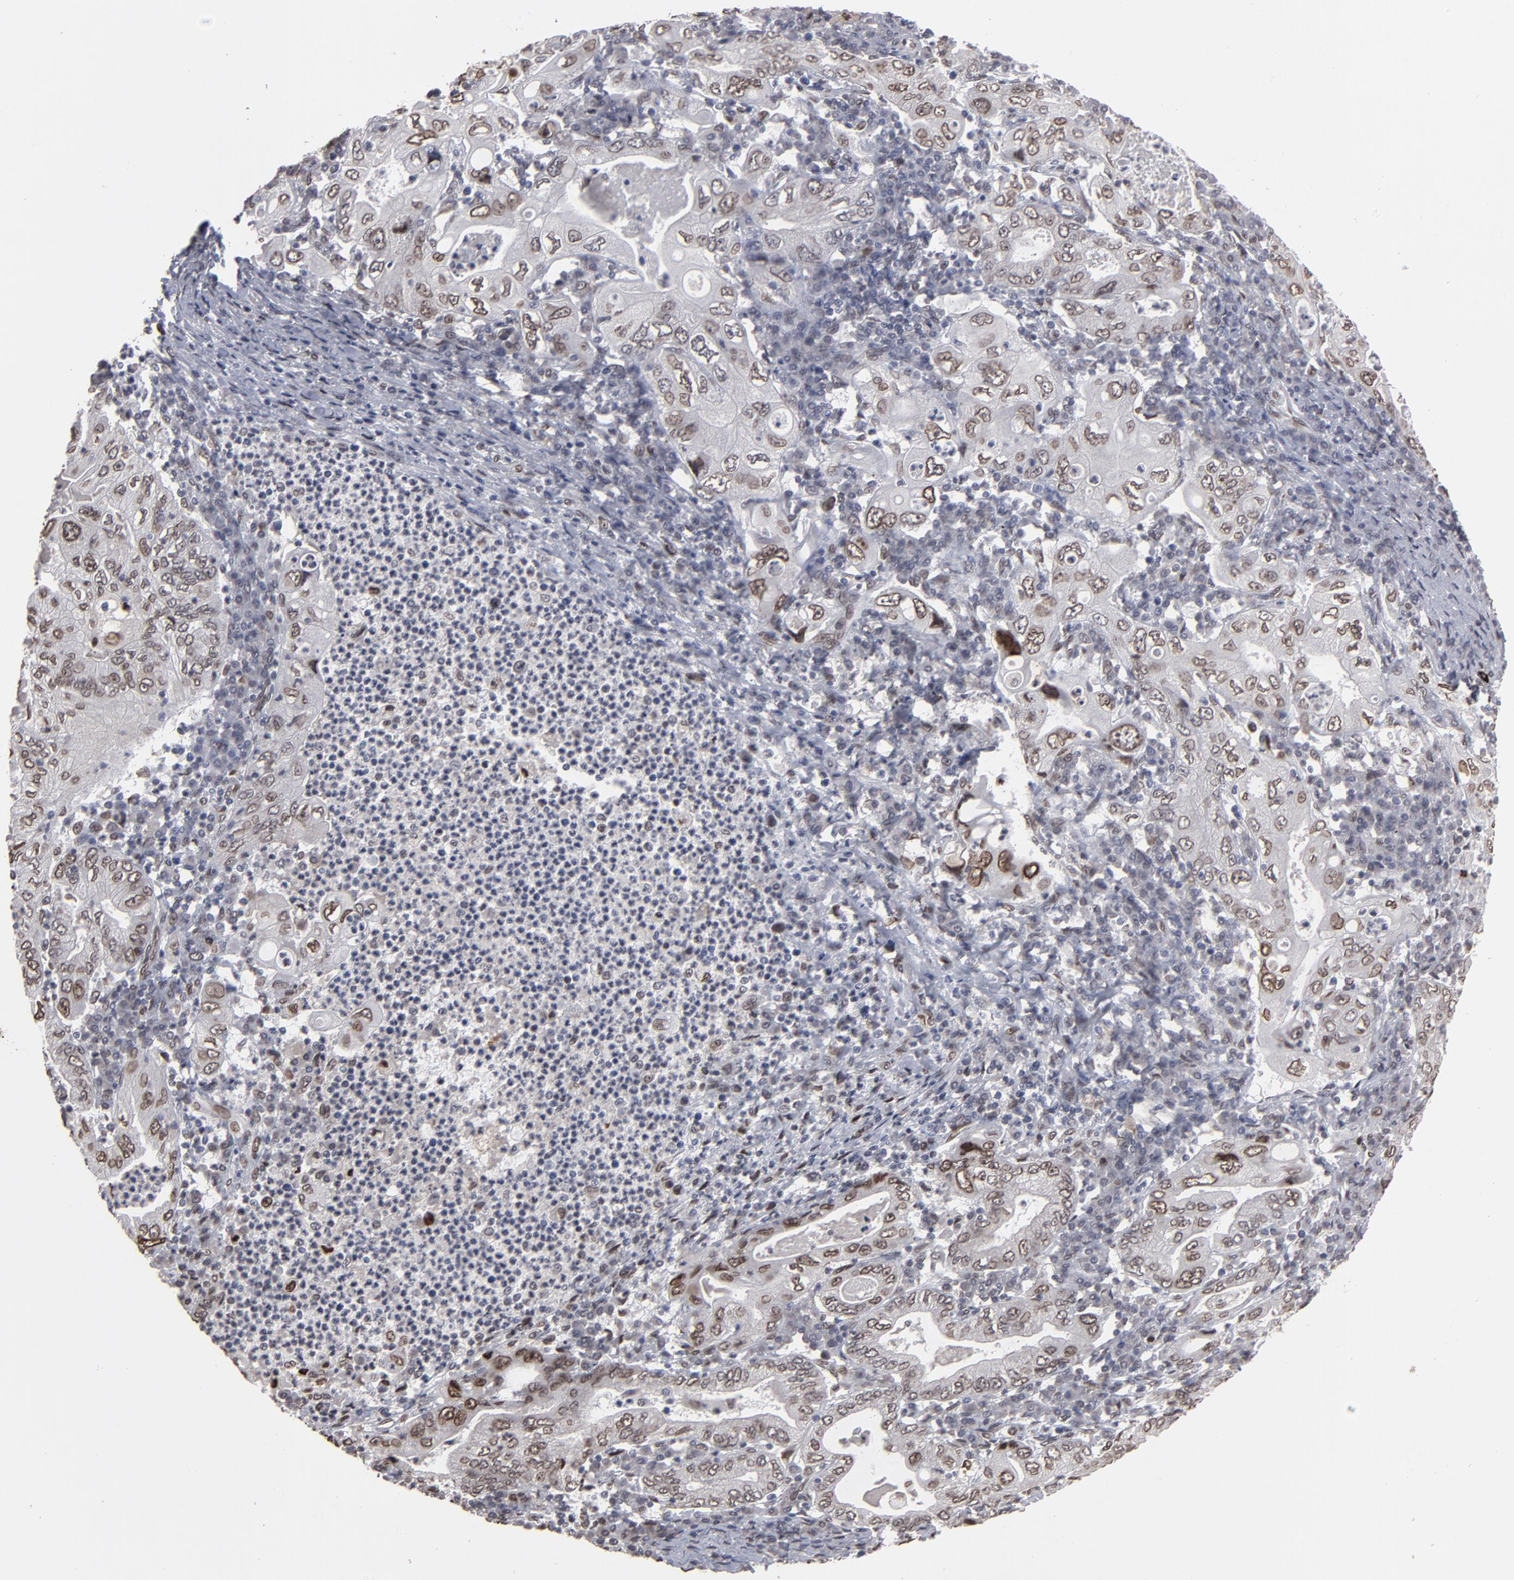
{"staining": {"intensity": "moderate", "quantity": "25%-75%", "location": "nuclear"}, "tissue": "stomach cancer", "cell_type": "Tumor cells", "image_type": "cancer", "snomed": [{"axis": "morphology", "description": "Normal tissue, NOS"}, {"axis": "morphology", "description": "Adenocarcinoma, NOS"}, {"axis": "topography", "description": "Esophagus"}, {"axis": "topography", "description": "Stomach, upper"}, {"axis": "topography", "description": "Peripheral nerve tissue"}], "caption": "Protein expression analysis of human stomach adenocarcinoma reveals moderate nuclear positivity in approximately 25%-75% of tumor cells.", "gene": "BAZ1A", "patient": {"sex": "male", "age": 62}}